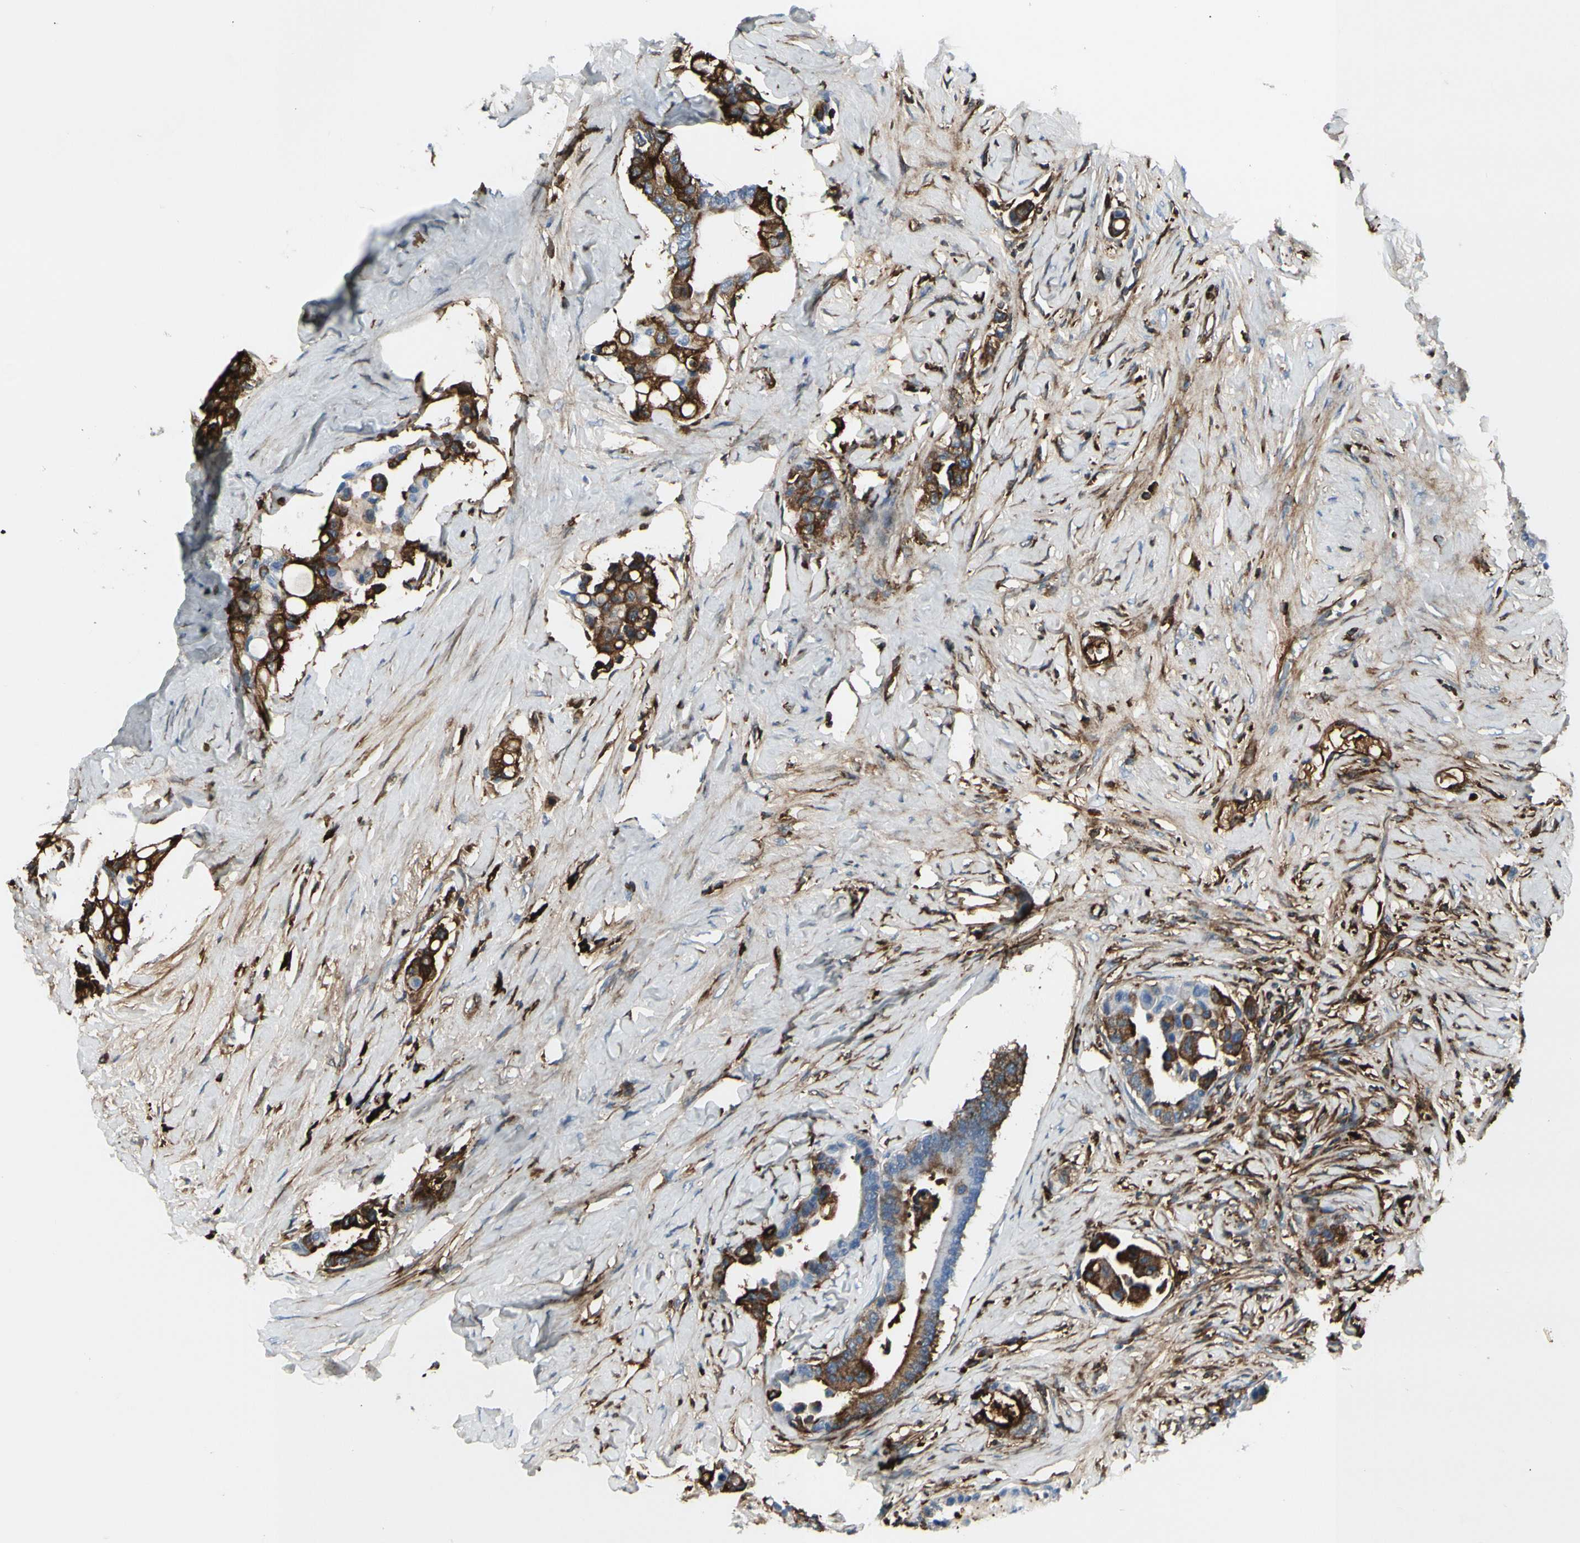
{"staining": {"intensity": "strong", "quantity": "25%-75%", "location": "cytoplasmic/membranous"}, "tissue": "colorectal cancer", "cell_type": "Tumor cells", "image_type": "cancer", "snomed": [{"axis": "morphology", "description": "Normal tissue, NOS"}, {"axis": "morphology", "description": "Adenocarcinoma, NOS"}, {"axis": "topography", "description": "Colon"}], "caption": "The image shows immunohistochemical staining of colorectal adenocarcinoma. There is strong cytoplasmic/membranous positivity is appreciated in about 25%-75% of tumor cells.", "gene": "IGHG1", "patient": {"sex": "male", "age": 82}}